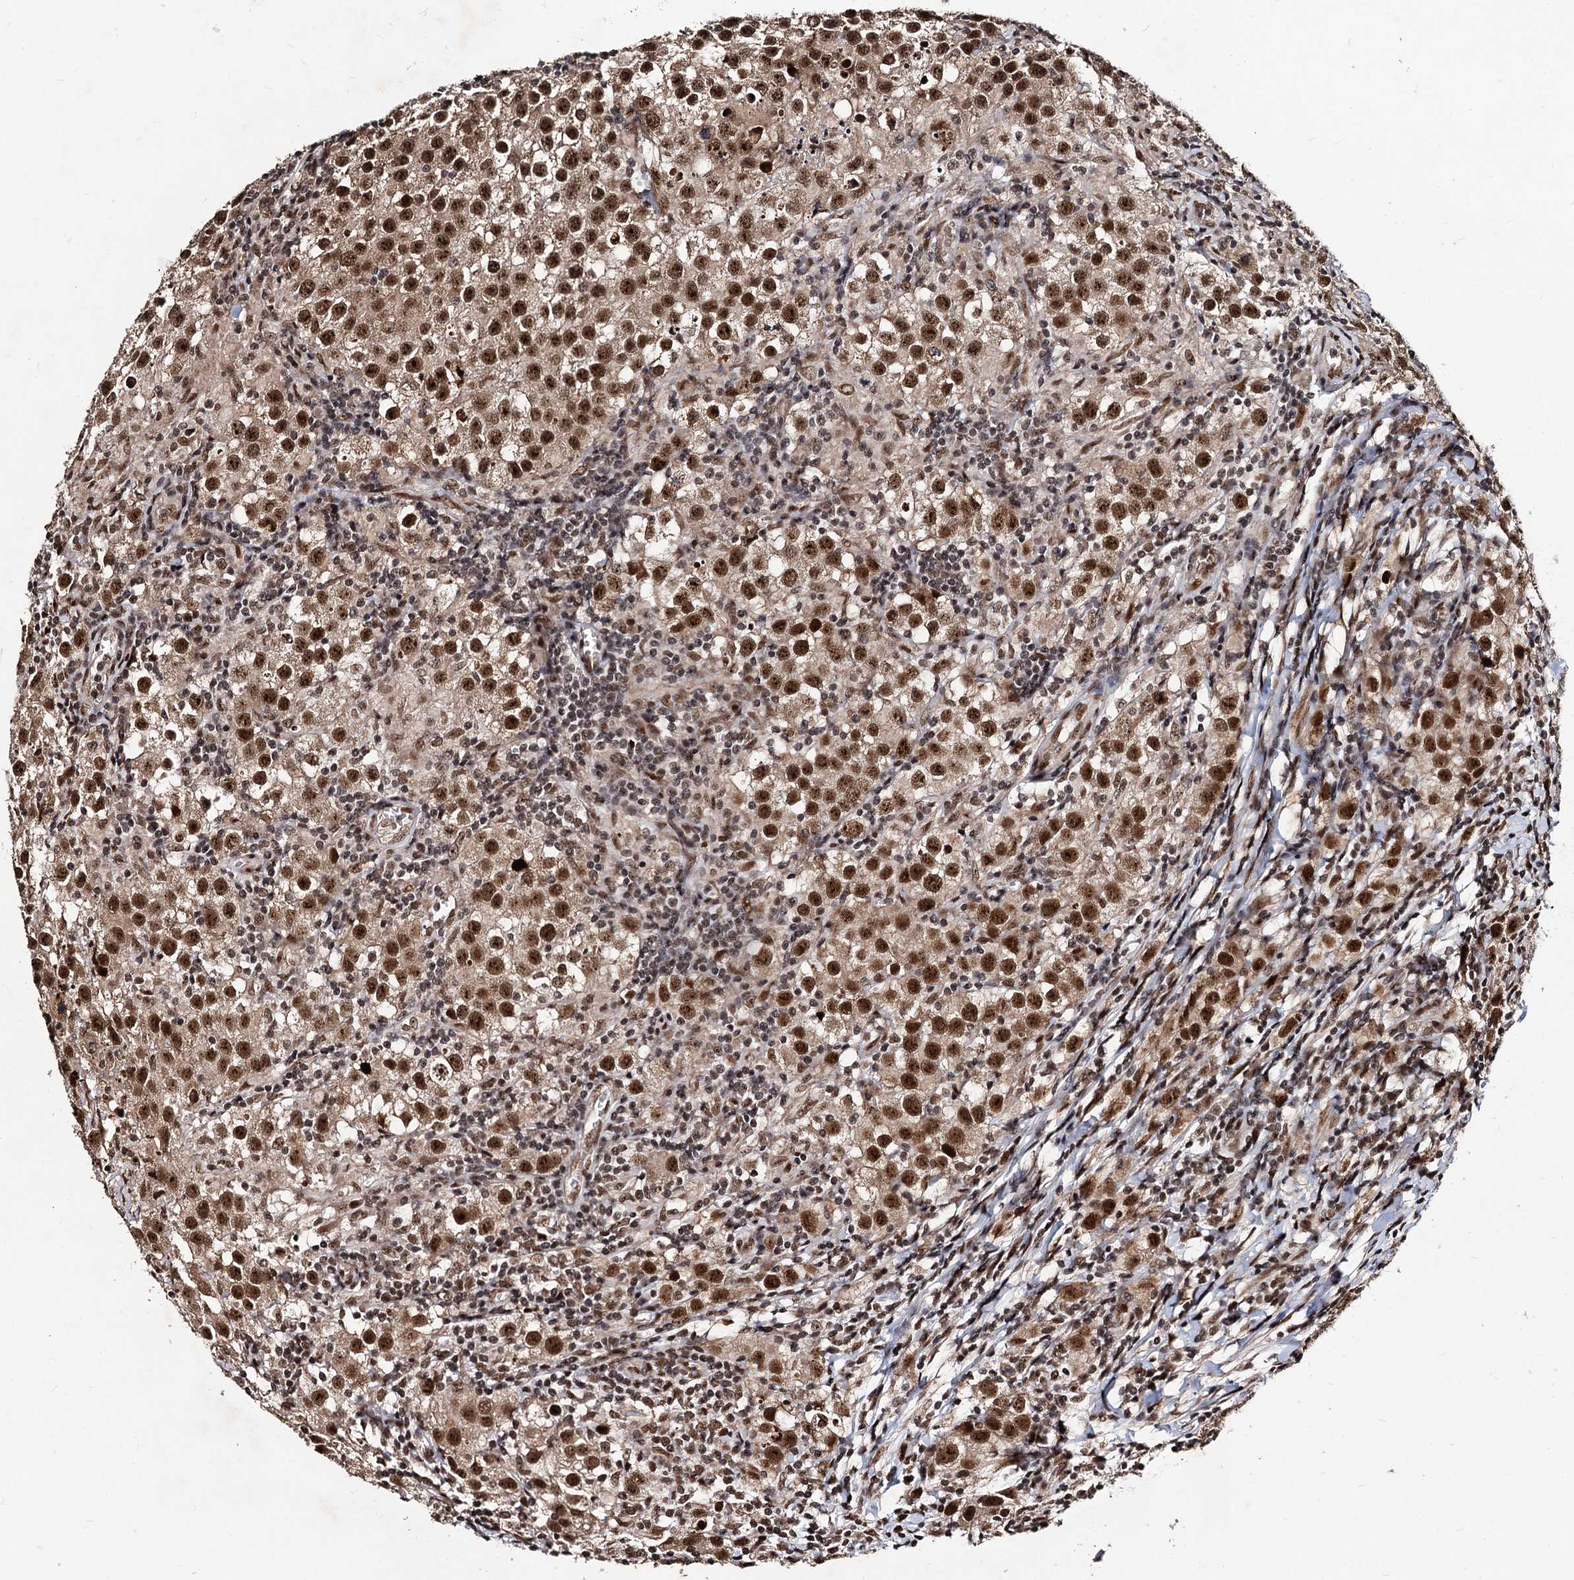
{"staining": {"intensity": "strong", "quantity": ">75%", "location": "nuclear"}, "tissue": "testis cancer", "cell_type": "Tumor cells", "image_type": "cancer", "snomed": [{"axis": "morphology", "description": "Seminoma, NOS"}, {"axis": "morphology", "description": "Carcinoma, Embryonal, NOS"}, {"axis": "topography", "description": "Testis"}], "caption": "Immunohistochemistry of human testis cancer (seminoma) shows high levels of strong nuclear staining in approximately >75% of tumor cells.", "gene": "SFSWAP", "patient": {"sex": "male", "age": 43}}